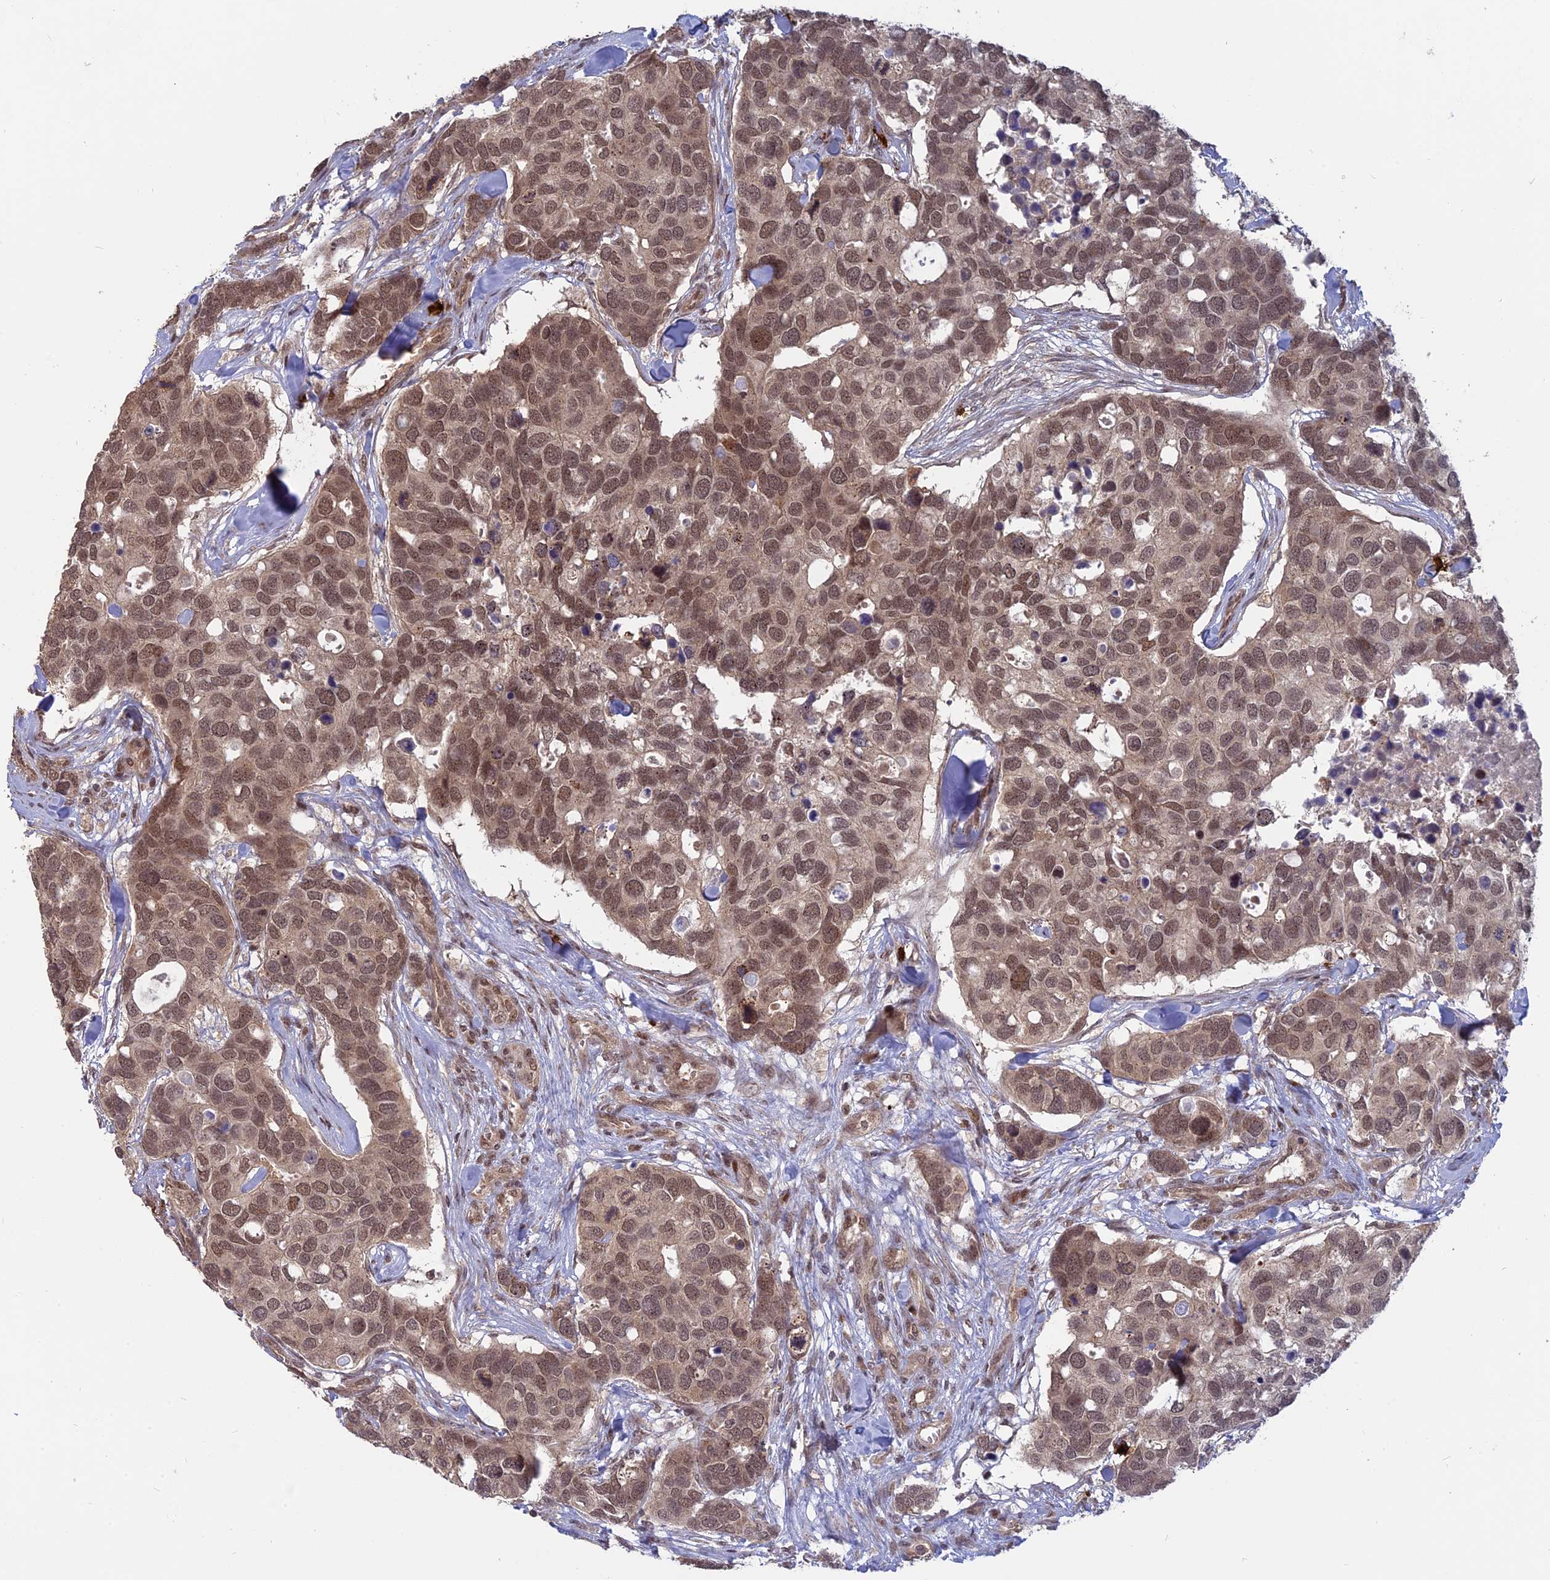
{"staining": {"intensity": "moderate", "quantity": ">75%", "location": "nuclear"}, "tissue": "breast cancer", "cell_type": "Tumor cells", "image_type": "cancer", "snomed": [{"axis": "morphology", "description": "Duct carcinoma"}, {"axis": "topography", "description": "Breast"}], "caption": "IHC image of neoplastic tissue: intraductal carcinoma (breast) stained using IHC shows medium levels of moderate protein expression localized specifically in the nuclear of tumor cells, appearing as a nuclear brown color.", "gene": "PKIG", "patient": {"sex": "female", "age": 83}}